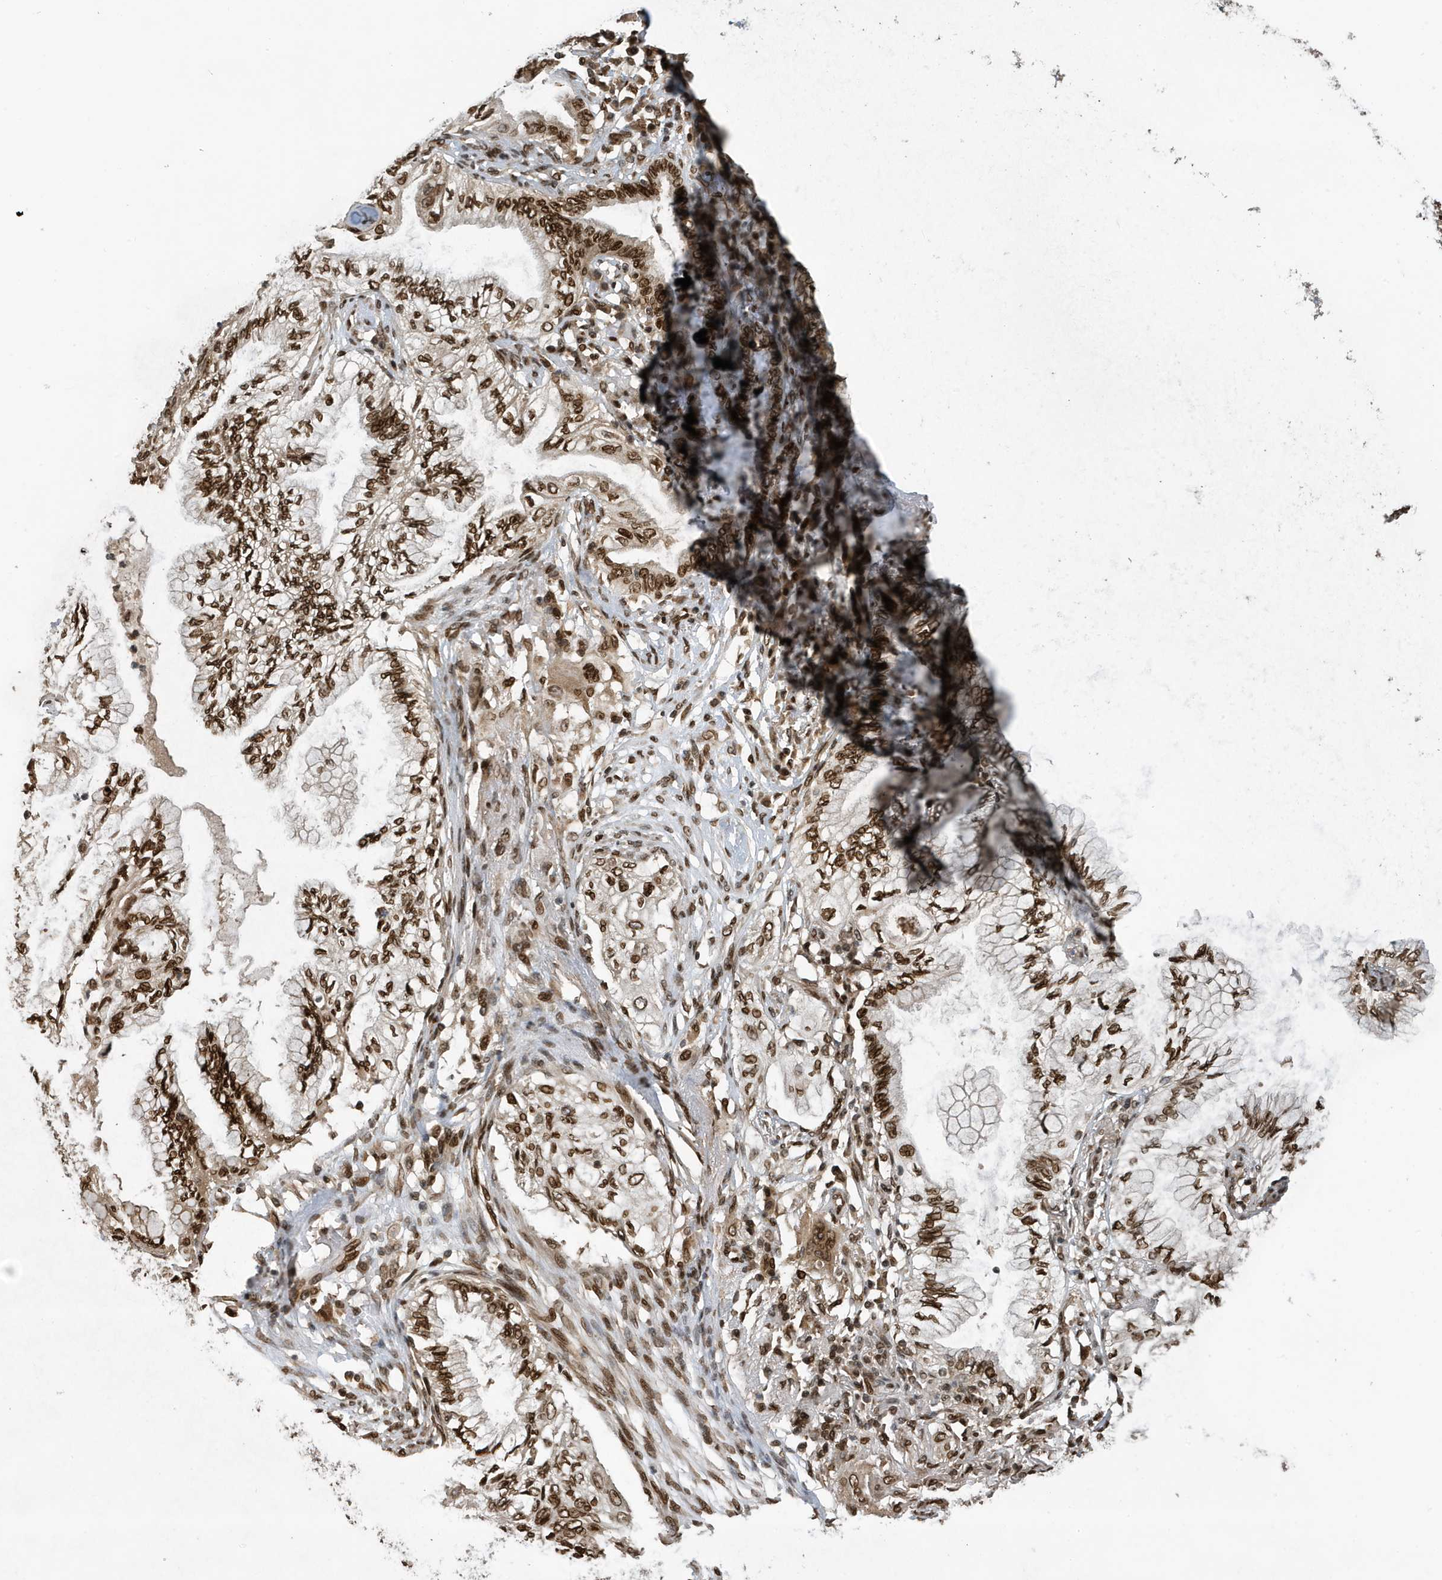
{"staining": {"intensity": "strong", "quantity": ">75%", "location": "nuclear"}, "tissue": "lung cancer", "cell_type": "Tumor cells", "image_type": "cancer", "snomed": [{"axis": "morphology", "description": "Normal tissue, NOS"}, {"axis": "morphology", "description": "Adenocarcinoma, NOS"}, {"axis": "topography", "description": "Bronchus"}, {"axis": "topography", "description": "Lung"}], "caption": "The image shows staining of lung cancer (adenocarcinoma), revealing strong nuclear protein expression (brown color) within tumor cells. (DAB = brown stain, brightfield microscopy at high magnification).", "gene": "DUSP18", "patient": {"sex": "female", "age": 70}}